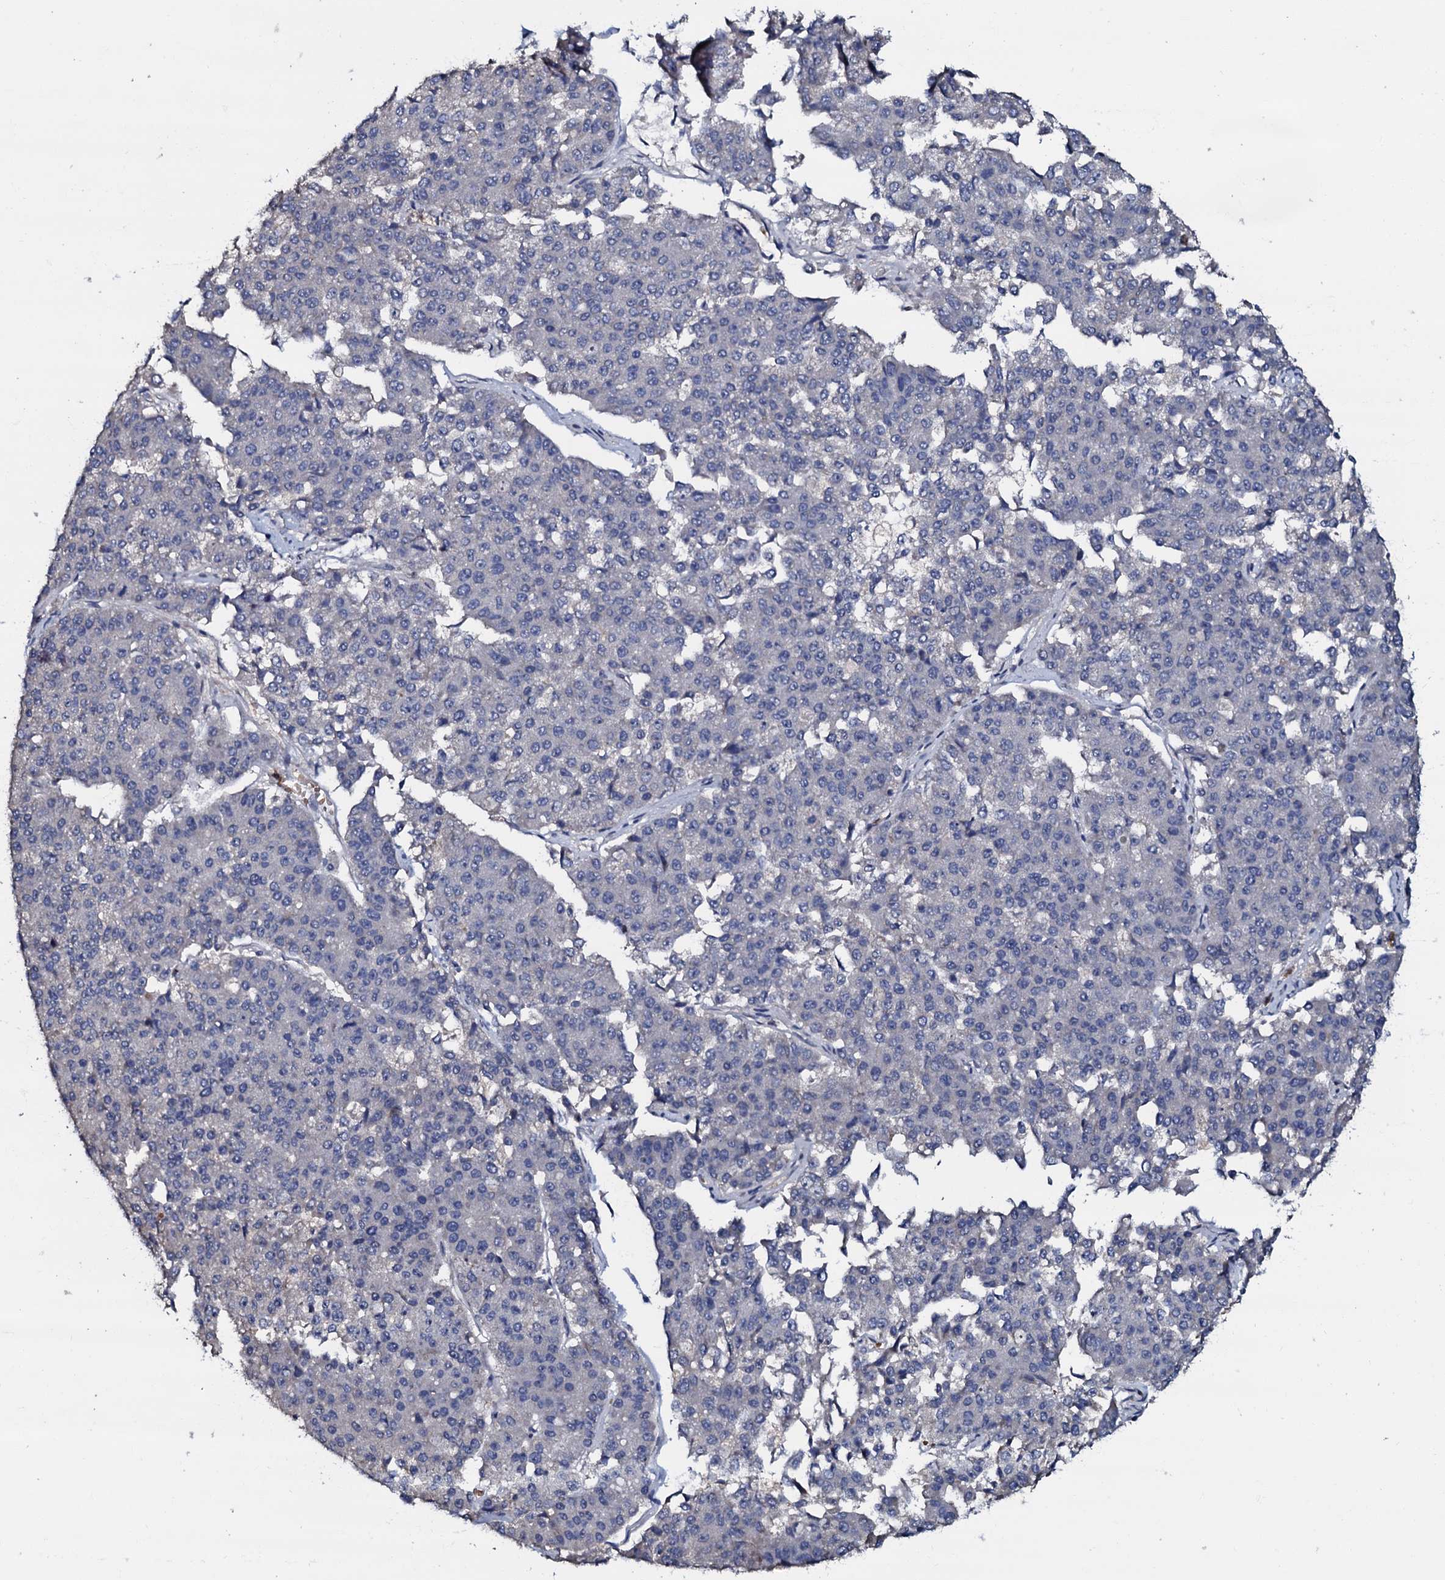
{"staining": {"intensity": "negative", "quantity": "none", "location": "none"}, "tissue": "pancreatic cancer", "cell_type": "Tumor cells", "image_type": "cancer", "snomed": [{"axis": "morphology", "description": "Adenocarcinoma, NOS"}, {"axis": "topography", "description": "Pancreas"}], "caption": "Immunohistochemistry (IHC) image of pancreatic cancer (adenocarcinoma) stained for a protein (brown), which reveals no expression in tumor cells. (Brightfield microscopy of DAB immunohistochemistry (IHC) at high magnification).", "gene": "CPNE2", "patient": {"sex": "male", "age": 50}}